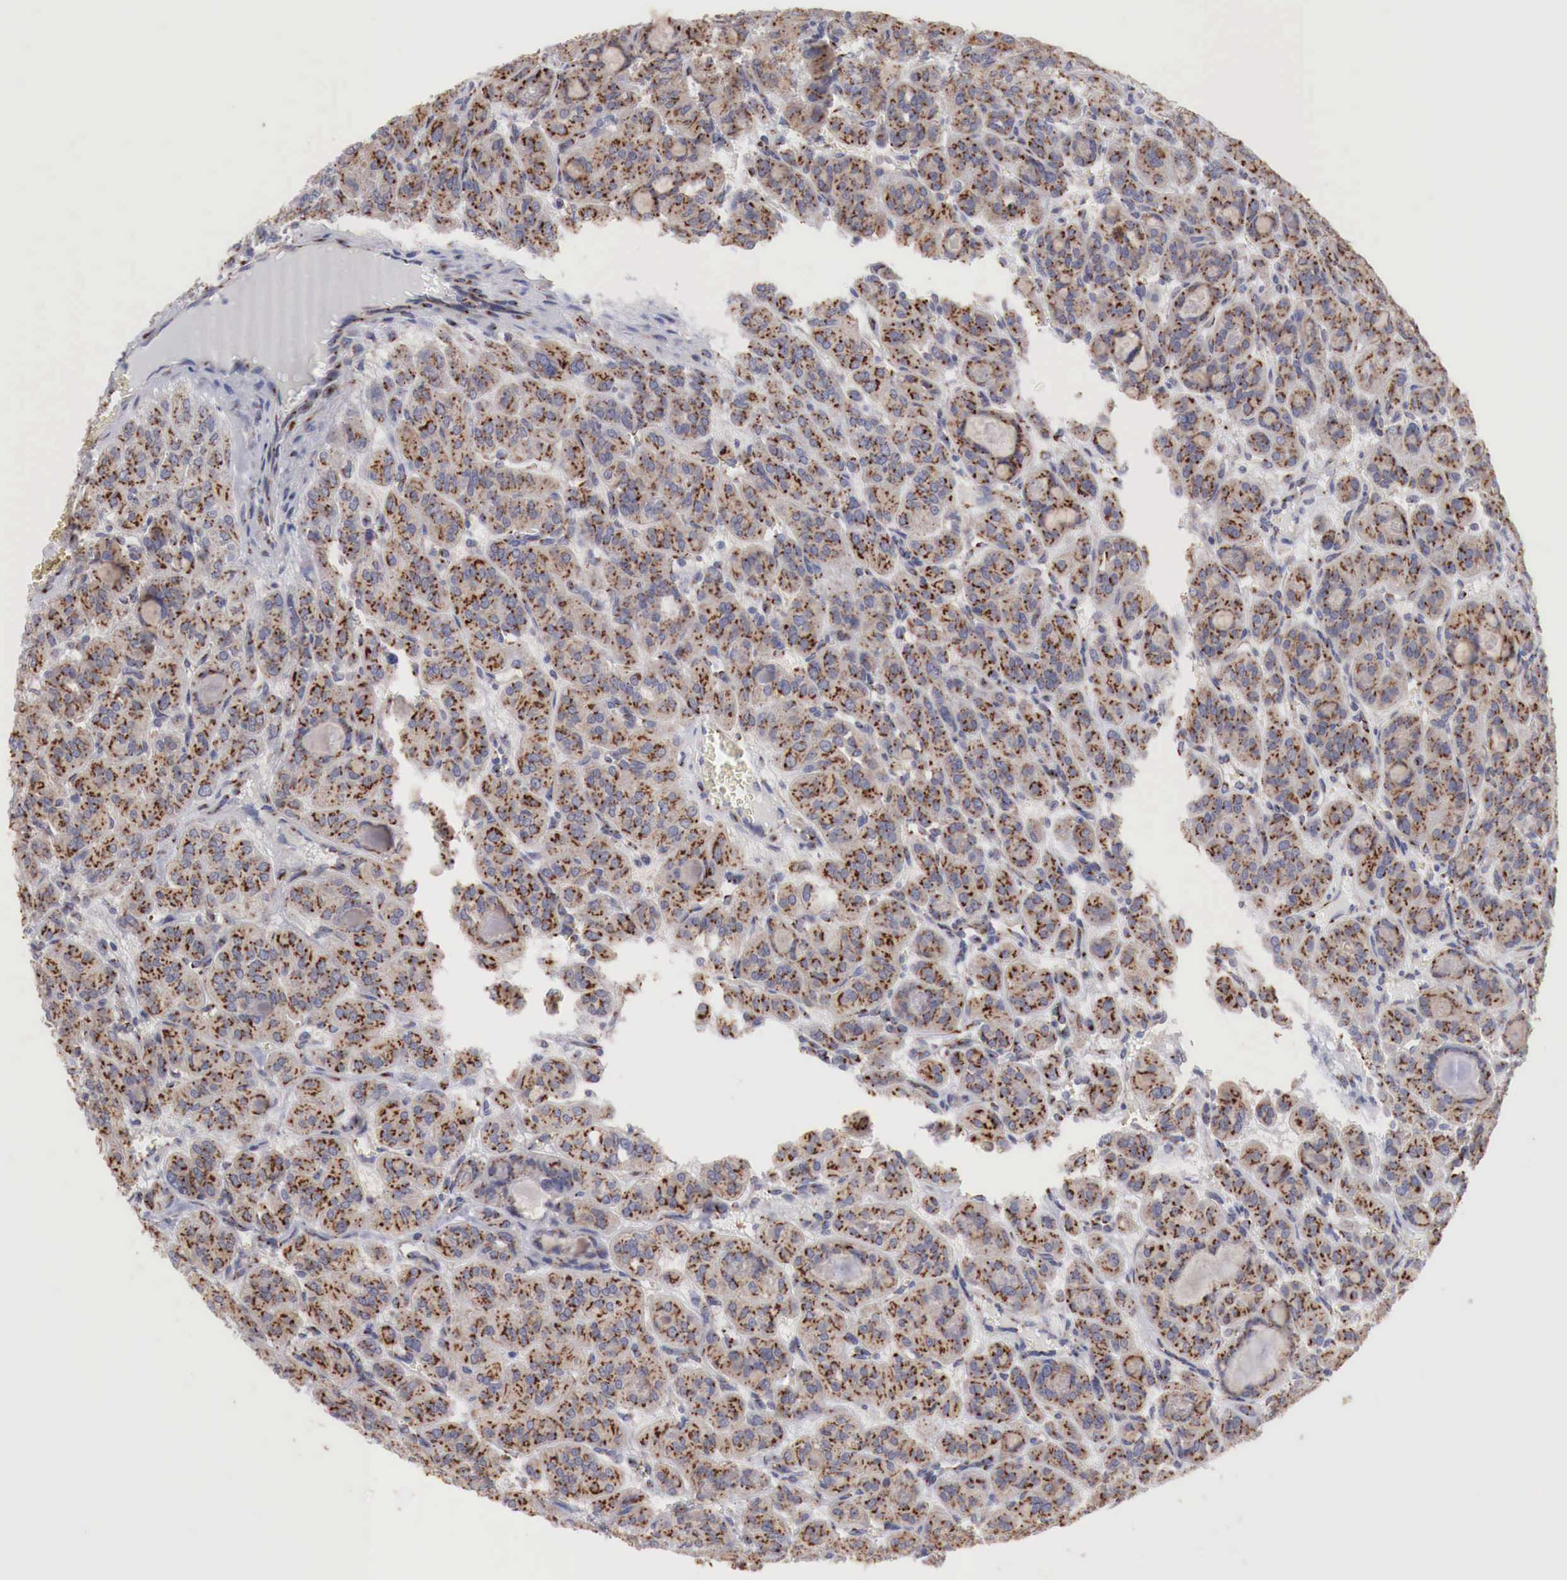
{"staining": {"intensity": "strong", "quantity": ">75%", "location": "cytoplasmic/membranous"}, "tissue": "thyroid cancer", "cell_type": "Tumor cells", "image_type": "cancer", "snomed": [{"axis": "morphology", "description": "Follicular adenoma carcinoma, NOS"}, {"axis": "topography", "description": "Thyroid gland"}], "caption": "The immunohistochemical stain shows strong cytoplasmic/membranous expression in tumor cells of follicular adenoma carcinoma (thyroid) tissue.", "gene": "SYAP1", "patient": {"sex": "female", "age": 71}}